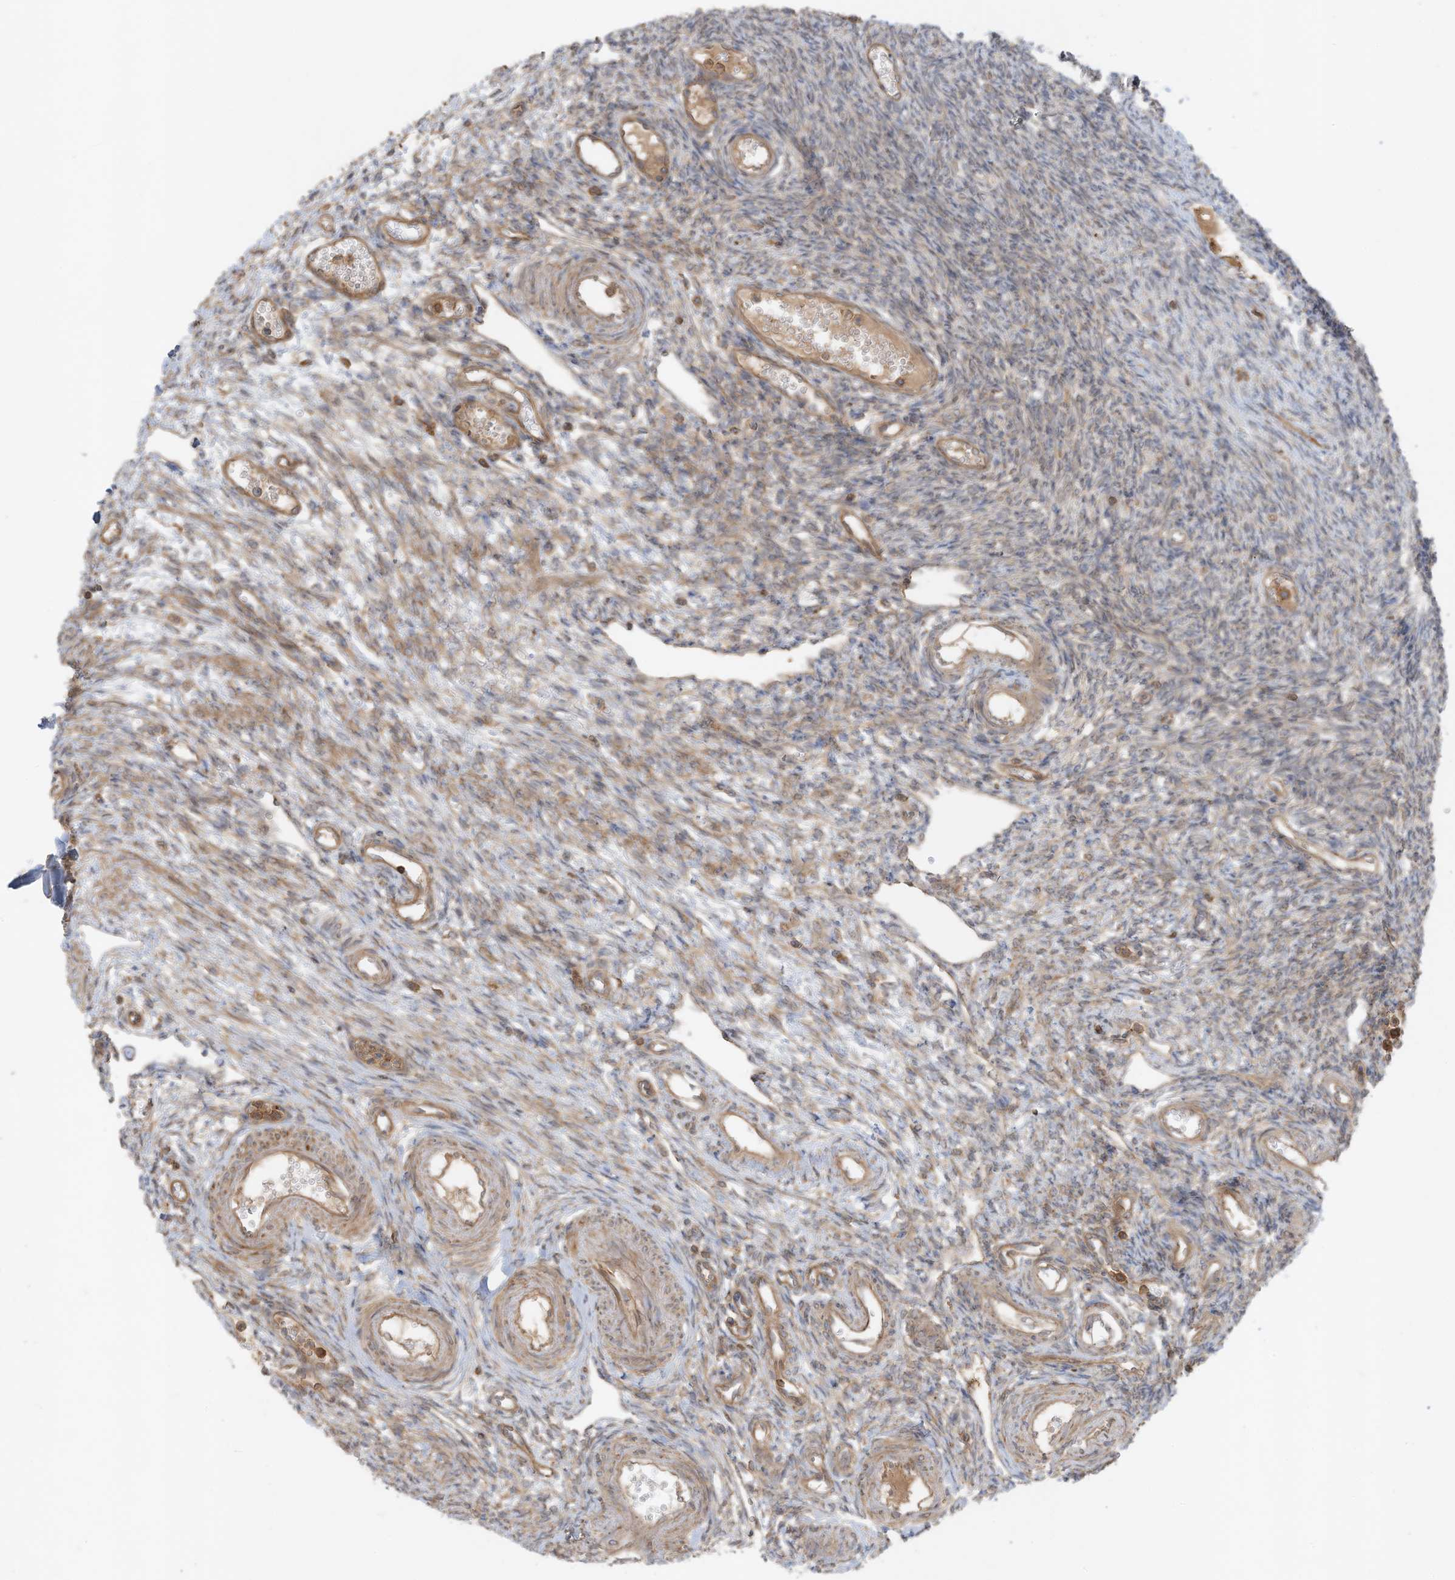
{"staining": {"intensity": "weak", "quantity": ">75%", "location": "cytoplasmic/membranous"}, "tissue": "ovary", "cell_type": "Follicle cells", "image_type": "normal", "snomed": [{"axis": "morphology", "description": "Normal tissue, NOS"}, {"axis": "morphology", "description": "Cyst, NOS"}, {"axis": "topography", "description": "Ovary"}], "caption": "Weak cytoplasmic/membranous expression for a protein is present in approximately >75% of follicle cells of normal ovary using immunohistochemistry (IHC).", "gene": "SLC25A12", "patient": {"sex": "female", "age": 33}}